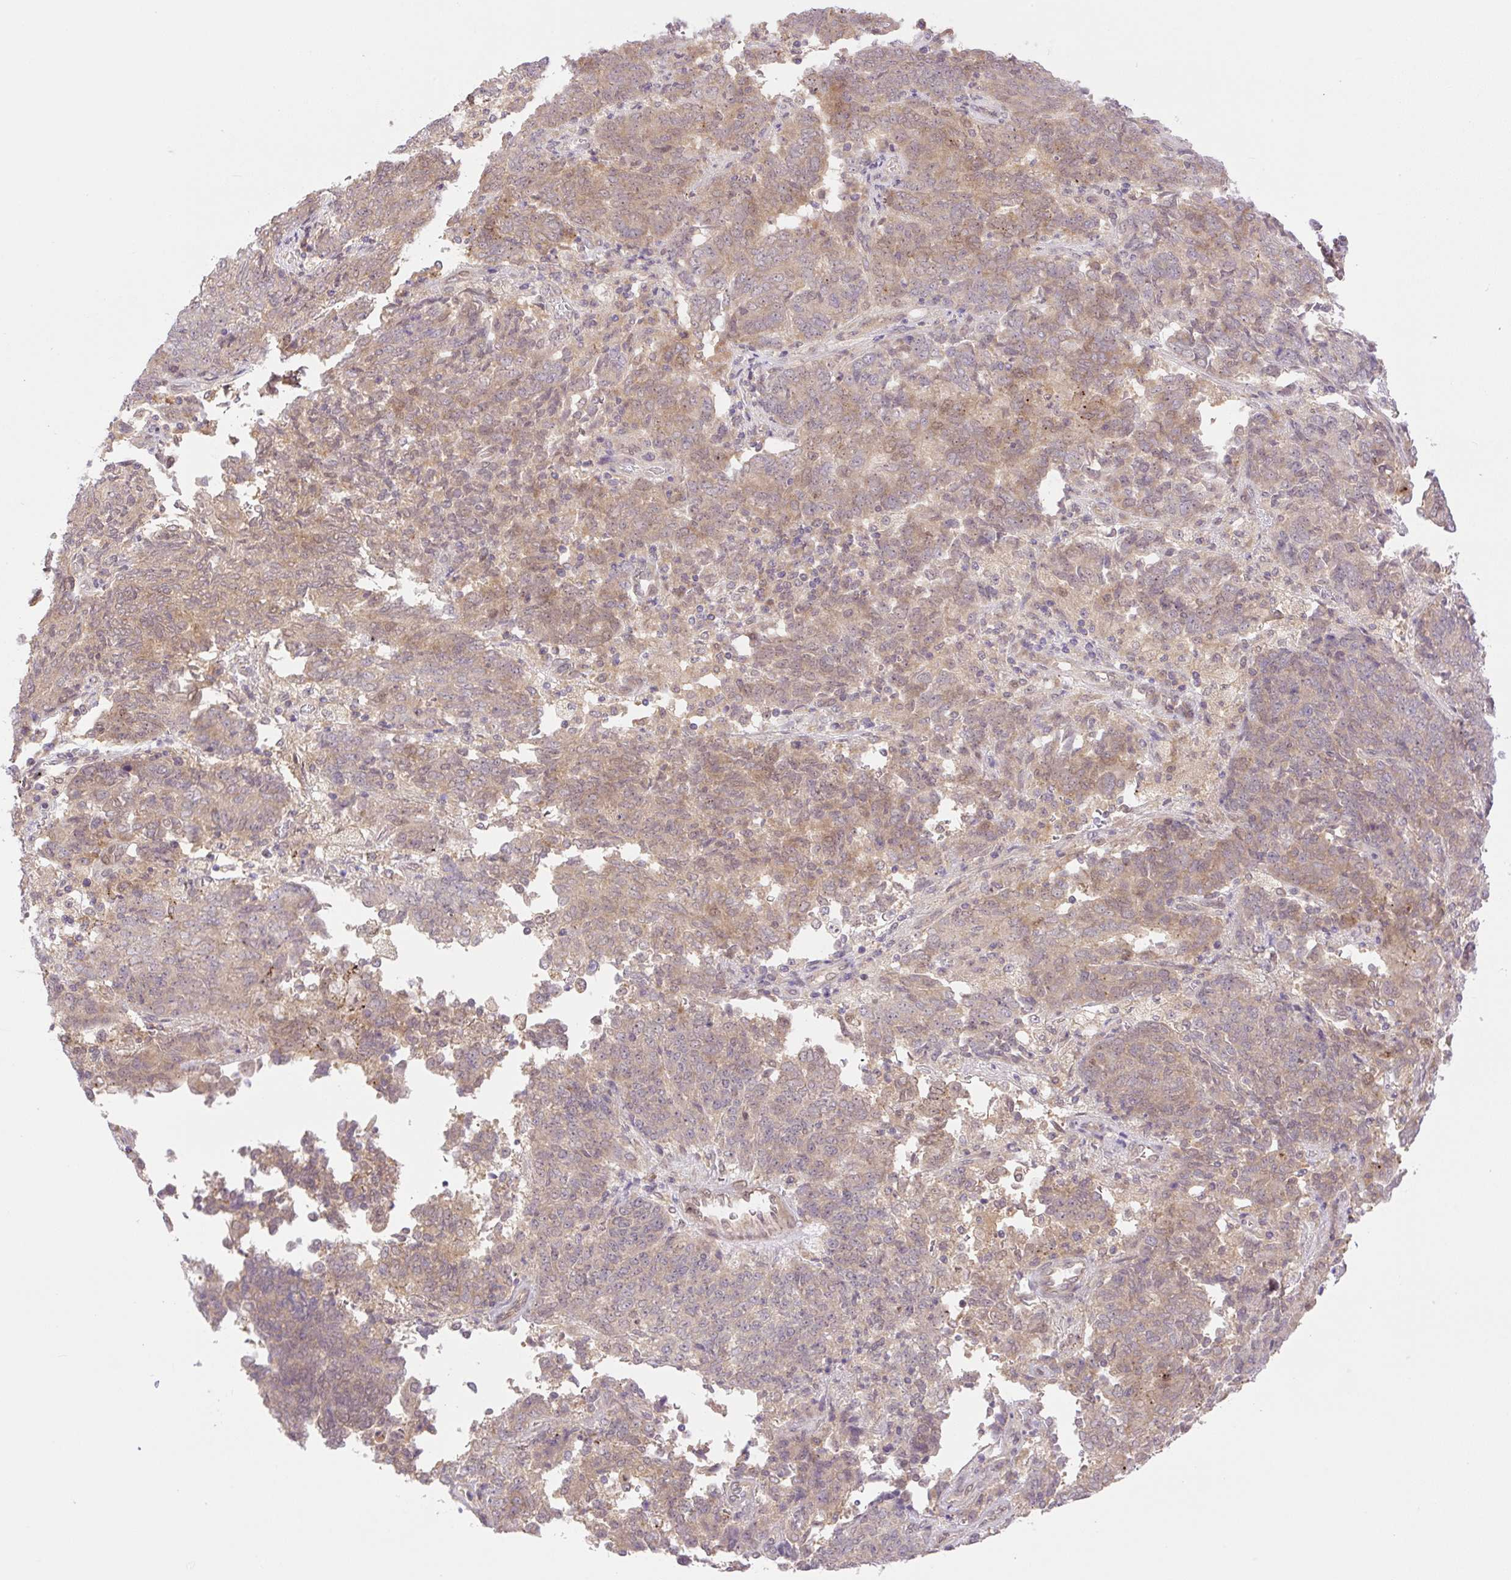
{"staining": {"intensity": "moderate", "quantity": ">75%", "location": "cytoplasmic/membranous,nuclear"}, "tissue": "endometrial cancer", "cell_type": "Tumor cells", "image_type": "cancer", "snomed": [{"axis": "morphology", "description": "Adenocarcinoma, NOS"}, {"axis": "topography", "description": "Endometrium"}], "caption": "Adenocarcinoma (endometrial) tissue exhibits moderate cytoplasmic/membranous and nuclear expression in about >75% of tumor cells", "gene": "VPS25", "patient": {"sex": "female", "age": 80}}